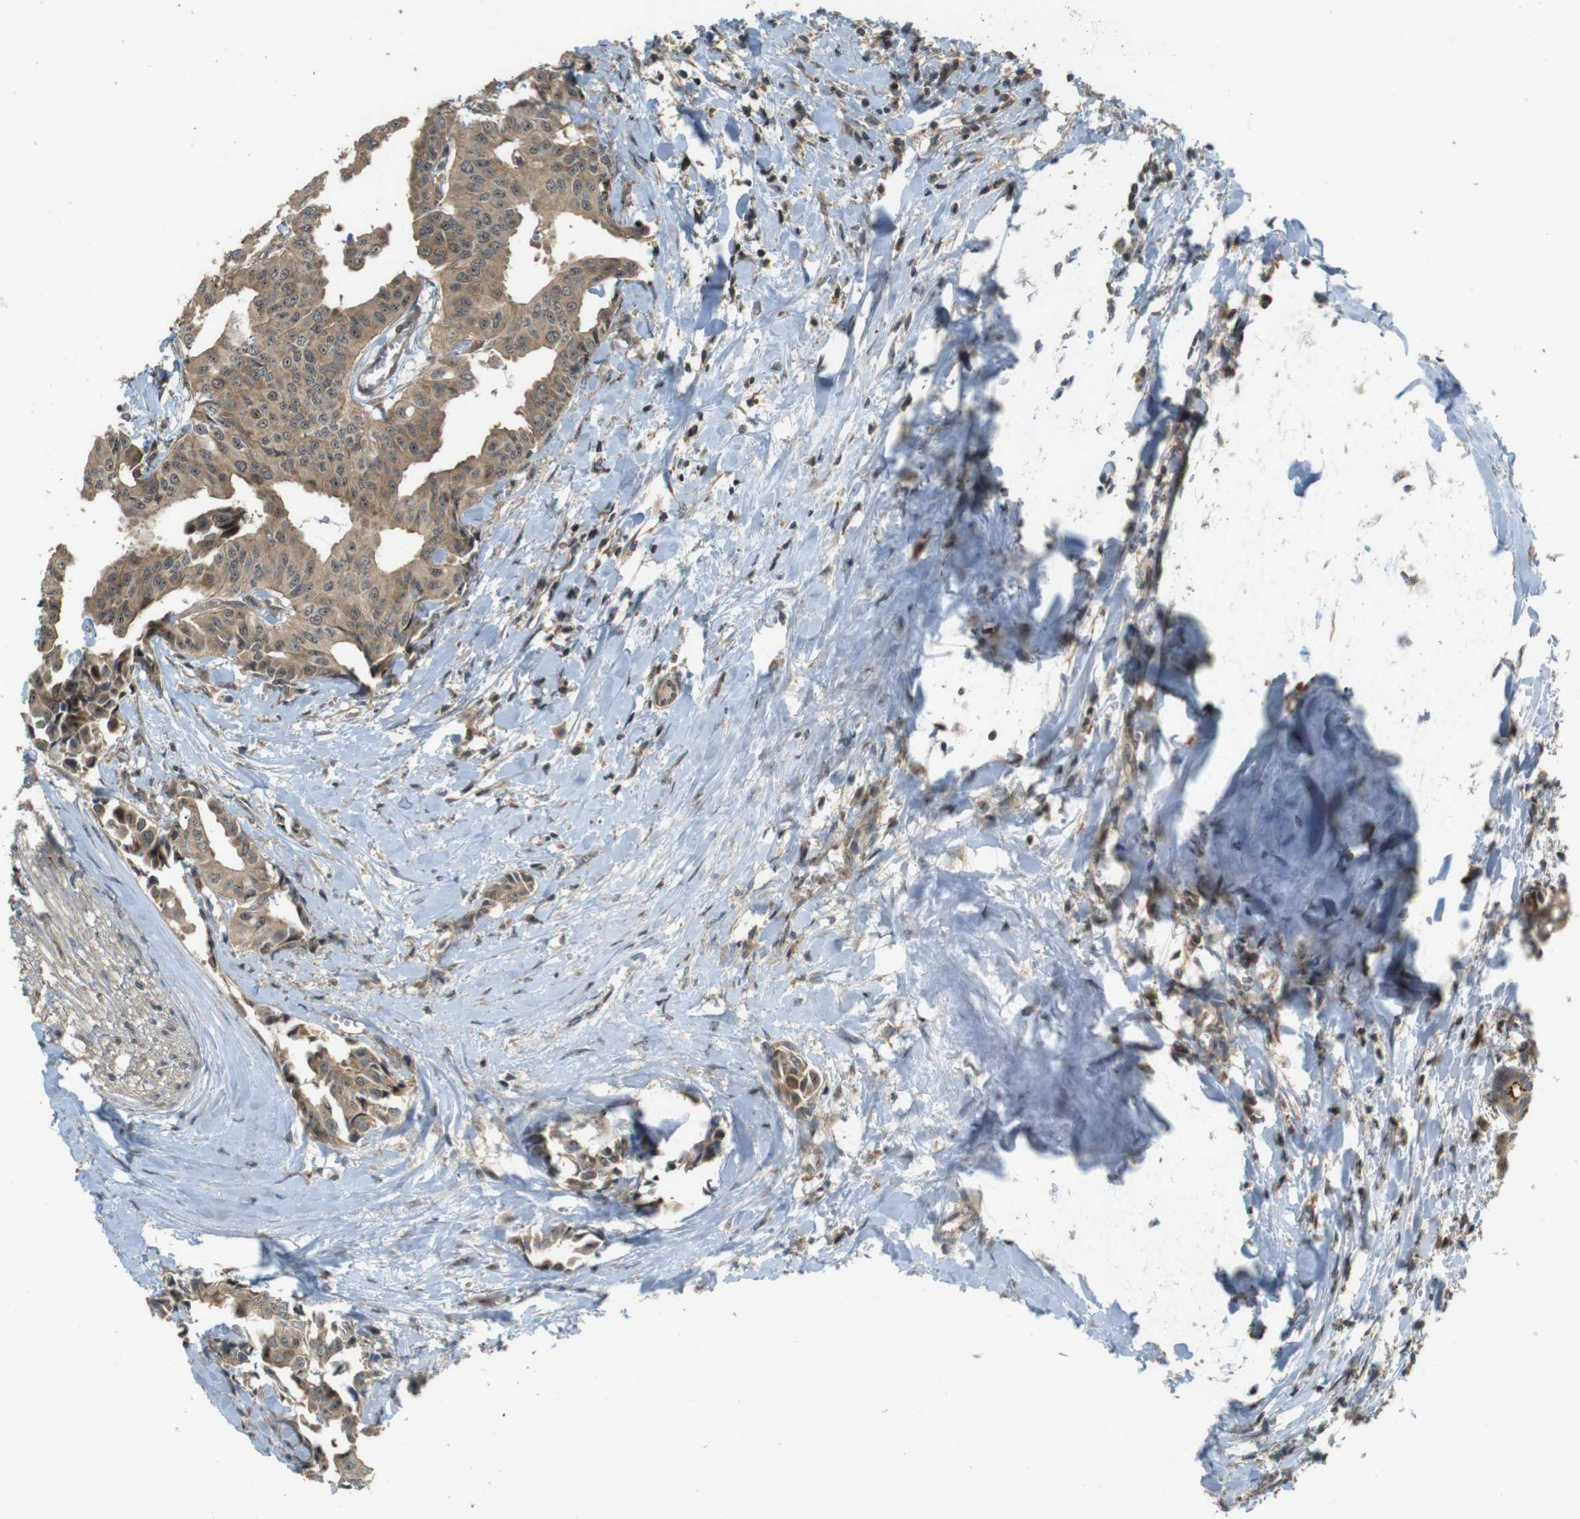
{"staining": {"intensity": "moderate", "quantity": ">75%", "location": "cytoplasmic/membranous"}, "tissue": "head and neck cancer", "cell_type": "Tumor cells", "image_type": "cancer", "snomed": [{"axis": "morphology", "description": "Adenocarcinoma, NOS"}, {"axis": "topography", "description": "Salivary gland"}, {"axis": "topography", "description": "Head-Neck"}], "caption": "Moderate cytoplasmic/membranous positivity is appreciated in about >75% of tumor cells in head and neck cancer (adenocarcinoma).", "gene": "TMX3", "patient": {"sex": "female", "age": 59}}